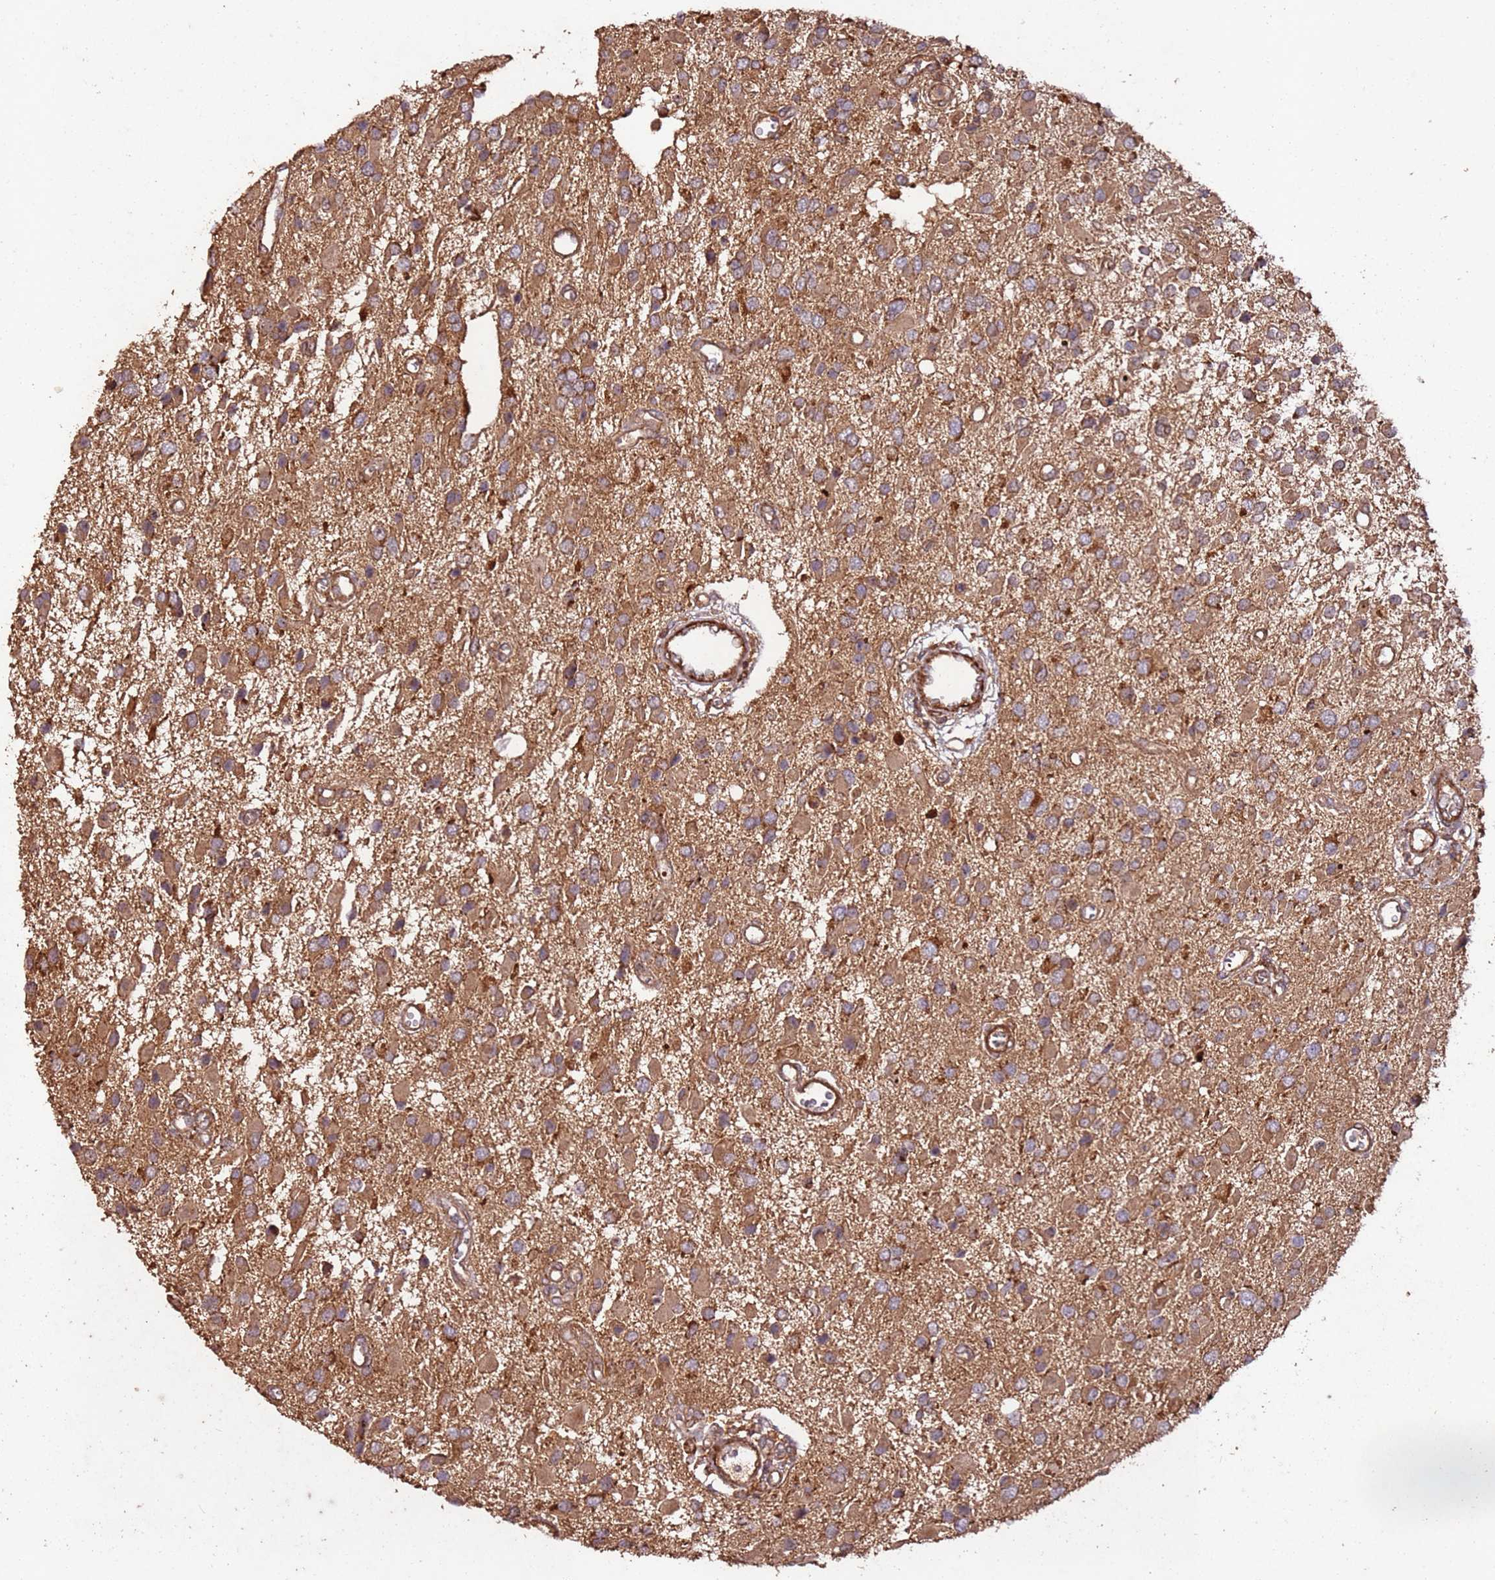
{"staining": {"intensity": "moderate", "quantity": ">75%", "location": "cytoplasmic/membranous"}, "tissue": "glioma", "cell_type": "Tumor cells", "image_type": "cancer", "snomed": [{"axis": "morphology", "description": "Glioma, malignant, High grade"}, {"axis": "topography", "description": "Brain"}], "caption": "Approximately >75% of tumor cells in human malignant glioma (high-grade) reveal moderate cytoplasmic/membranous protein staining as visualized by brown immunohistochemical staining.", "gene": "FAM186A", "patient": {"sex": "male", "age": 53}}